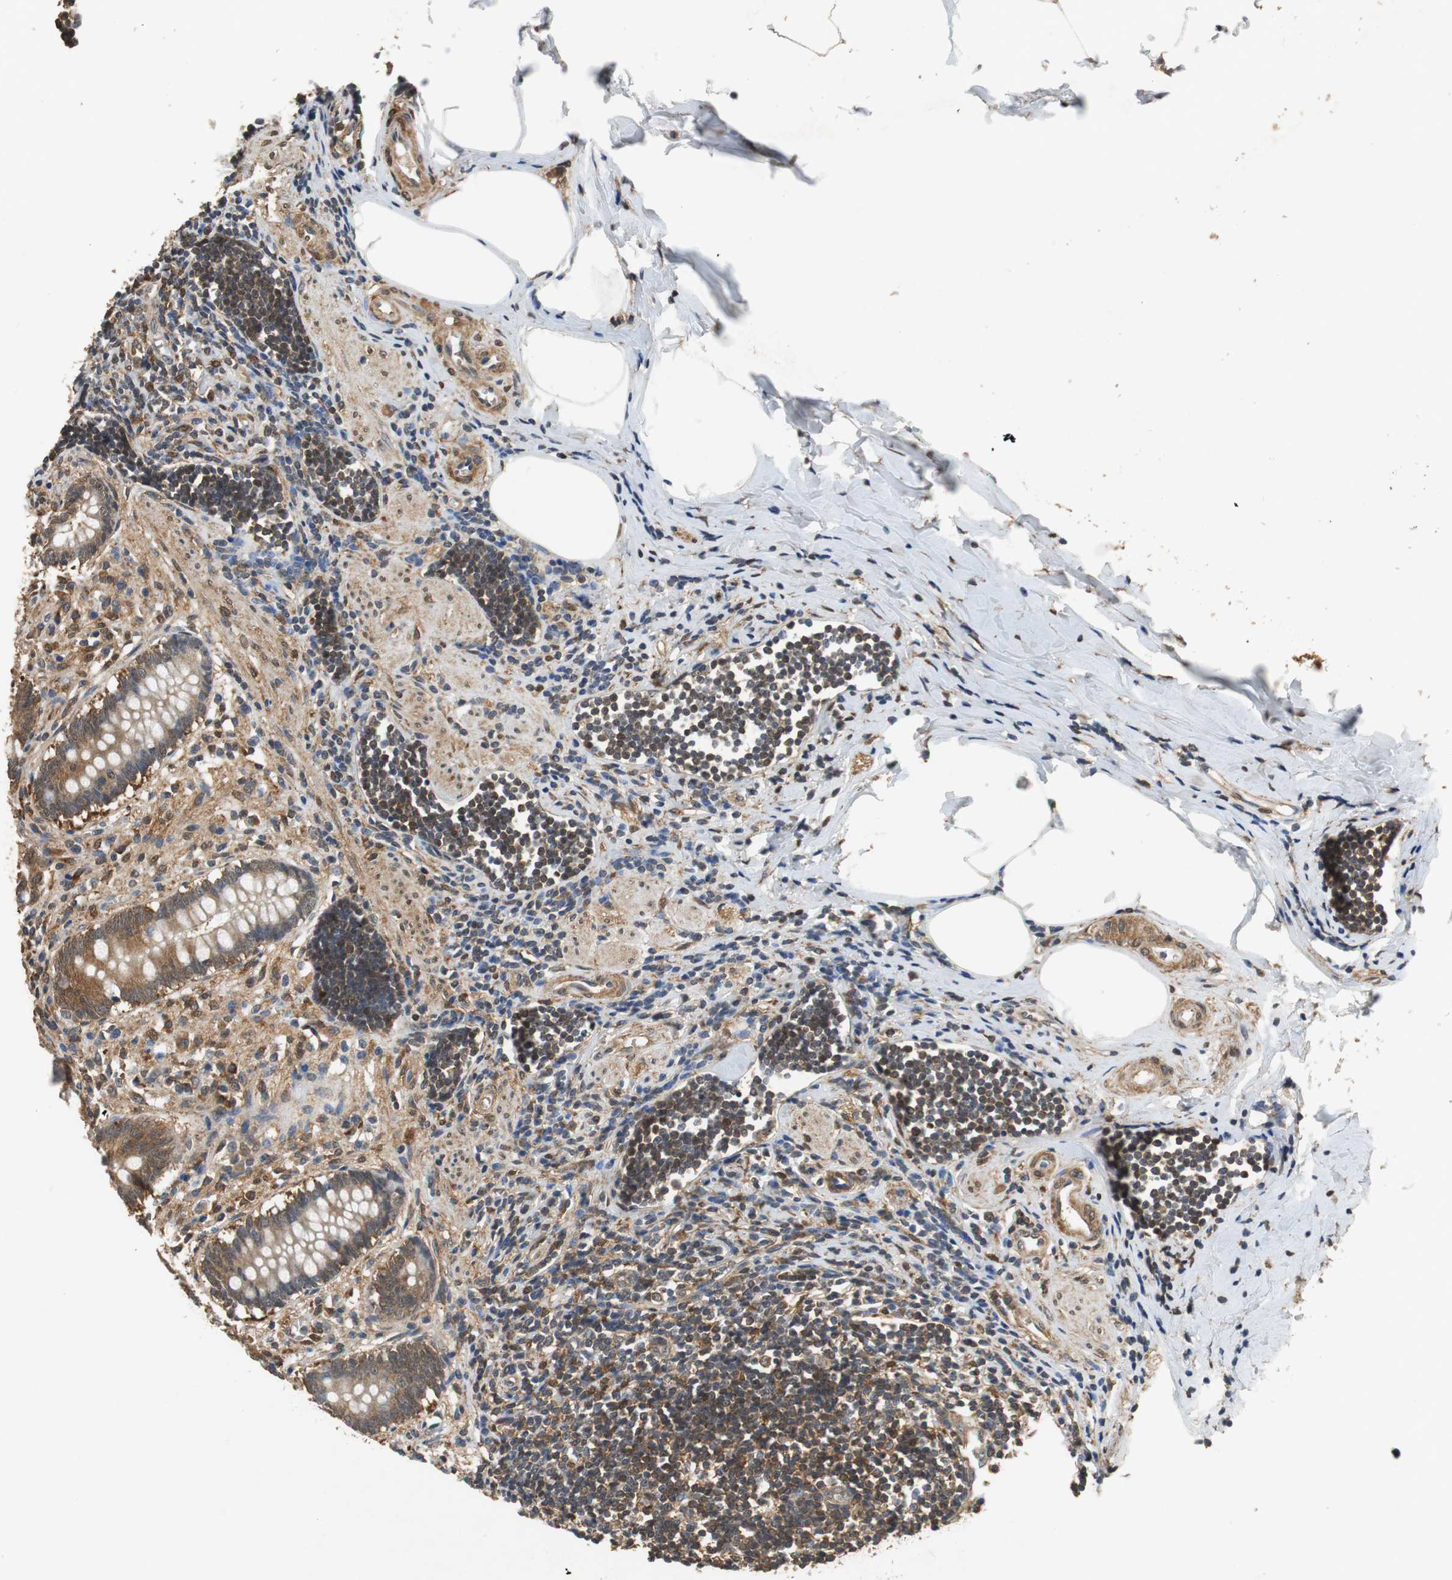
{"staining": {"intensity": "moderate", "quantity": ">75%", "location": "cytoplasmic/membranous"}, "tissue": "appendix", "cell_type": "Glandular cells", "image_type": "normal", "snomed": [{"axis": "morphology", "description": "Normal tissue, NOS"}, {"axis": "topography", "description": "Appendix"}], "caption": "Glandular cells reveal medium levels of moderate cytoplasmic/membranous staining in about >75% of cells in benign human appendix.", "gene": "UBQLN2", "patient": {"sex": "female", "age": 50}}